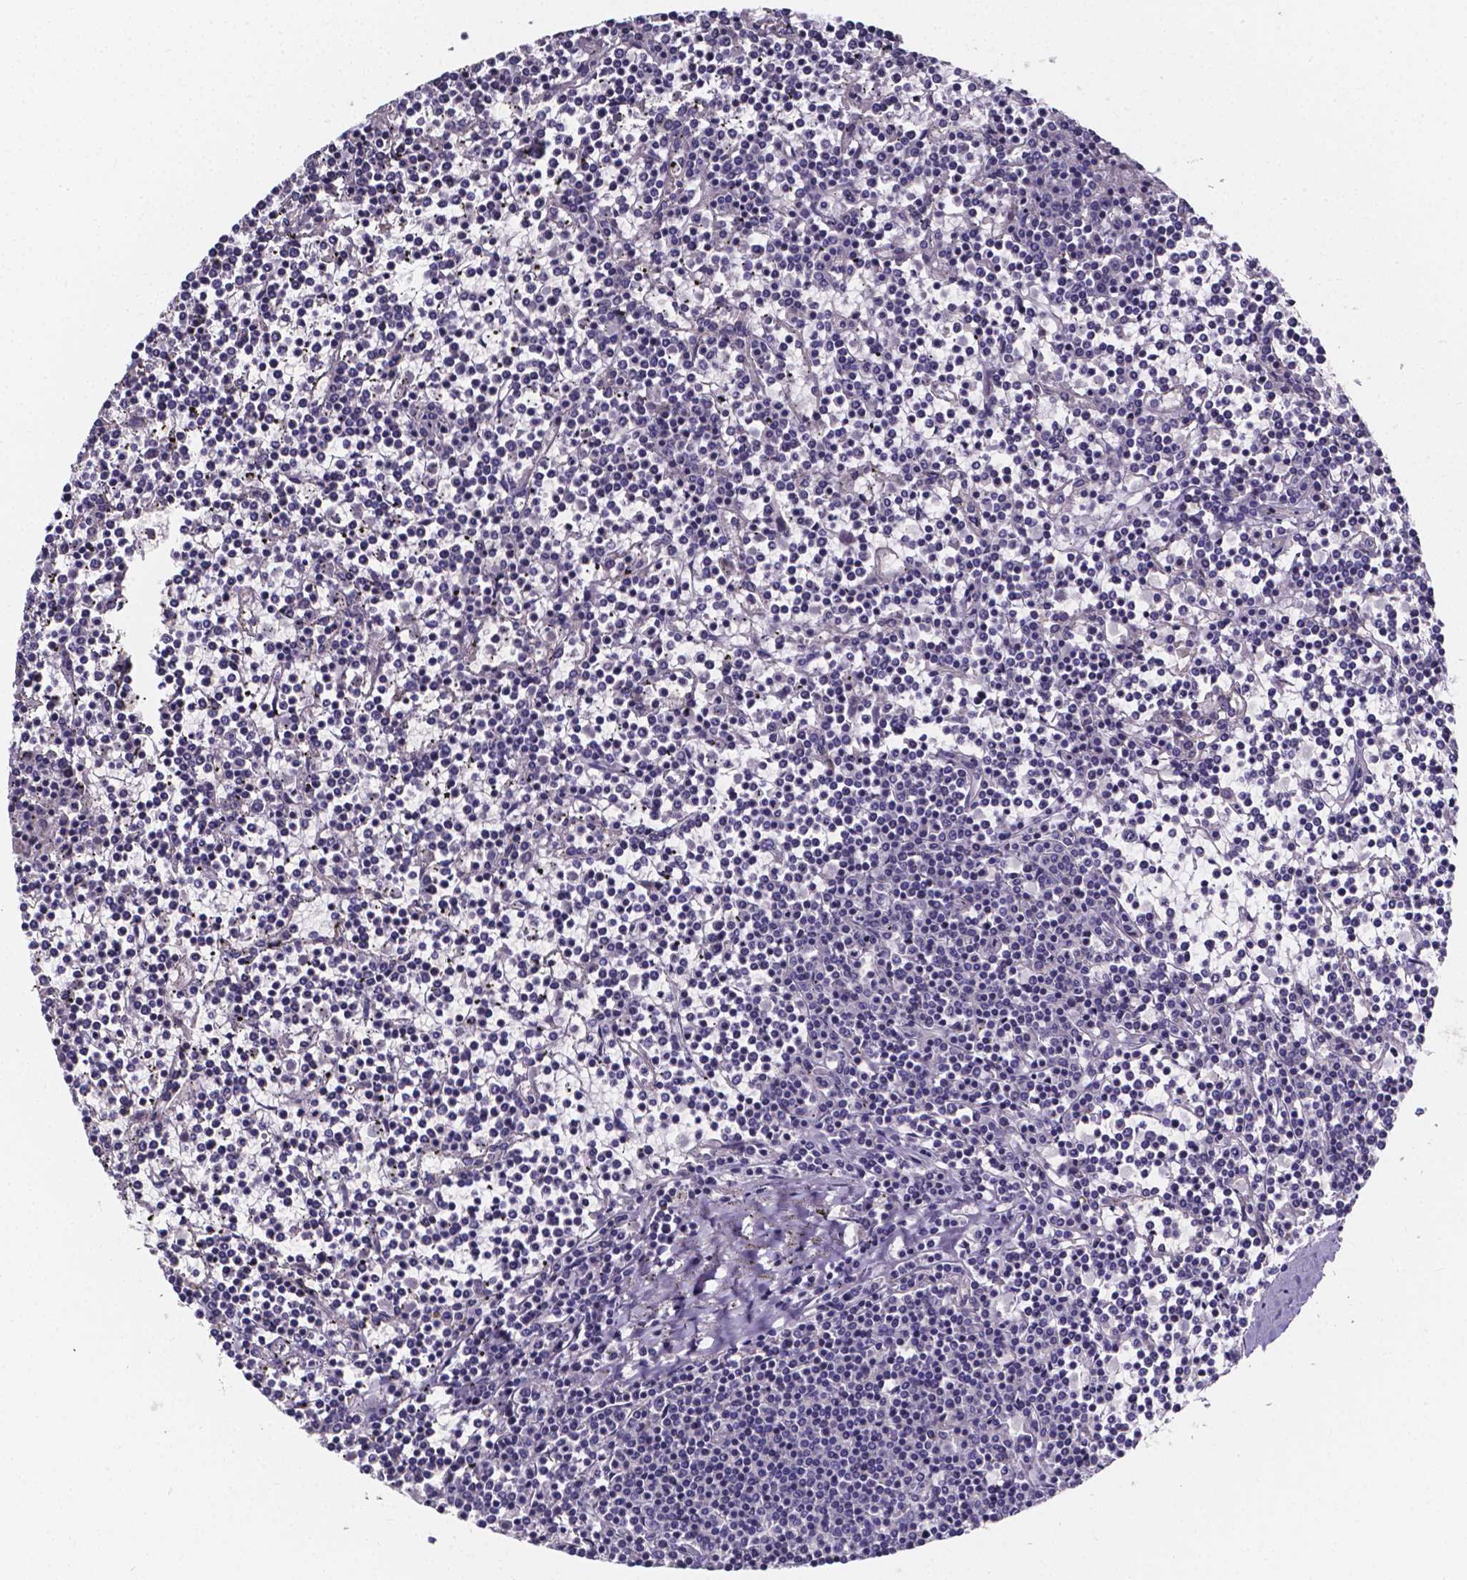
{"staining": {"intensity": "negative", "quantity": "none", "location": "none"}, "tissue": "lymphoma", "cell_type": "Tumor cells", "image_type": "cancer", "snomed": [{"axis": "morphology", "description": "Malignant lymphoma, non-Hodgkin's type, Low grade"}, {"axis": "topography", "description": "Spleen"}], "caption": "Tumor cells are negative for brown protein staining in lymphoma. (IHC, brightfield microscopy, high magnification).", "gene": "THEMIS", "patient": {"sex": "female", "age": 19}}